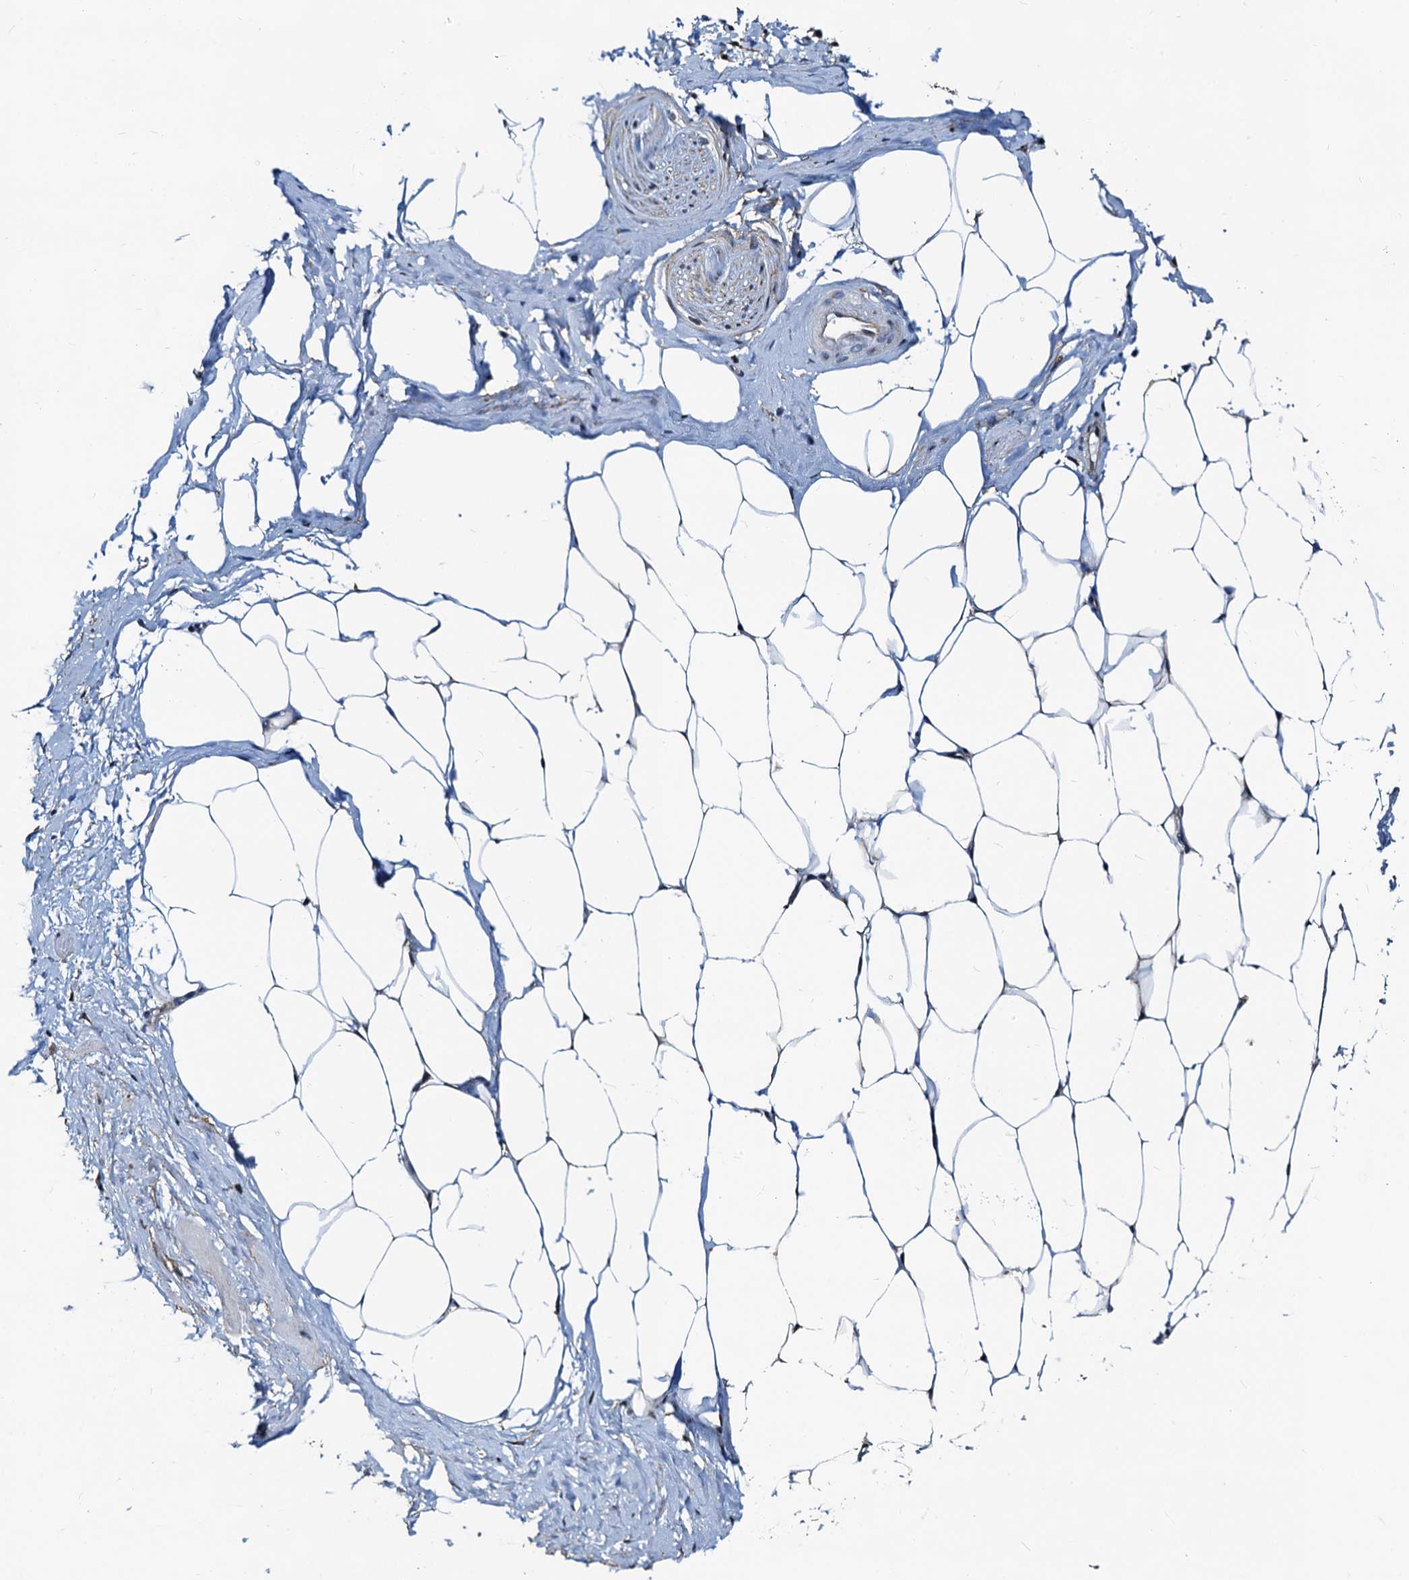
{"staining": {"intensity": "negative", "quantity": "none", "location": "none"}, "tissue": "adipose tissue", "cell_type": "Adipocytes", "image_type": "normal", "snomed": [{"axis": "morphology", "description": "Normal tissue, NOS"}, {"axis": "morphology", "description": "Adenocarcinoma, Low grade"}, {"axis": "topography", "description": "Prostate"}, {"axis": "topography", "description": "Peripheral nerve tissue"}], "caption": "DAB (3,3'-diaminobenzidine) immunohistochemical staining of benign adipose tissue demonstrates no significant staining in adipocytes.", "gene": "PTGES3", "patient": {"sex": "male", "age": 63}}